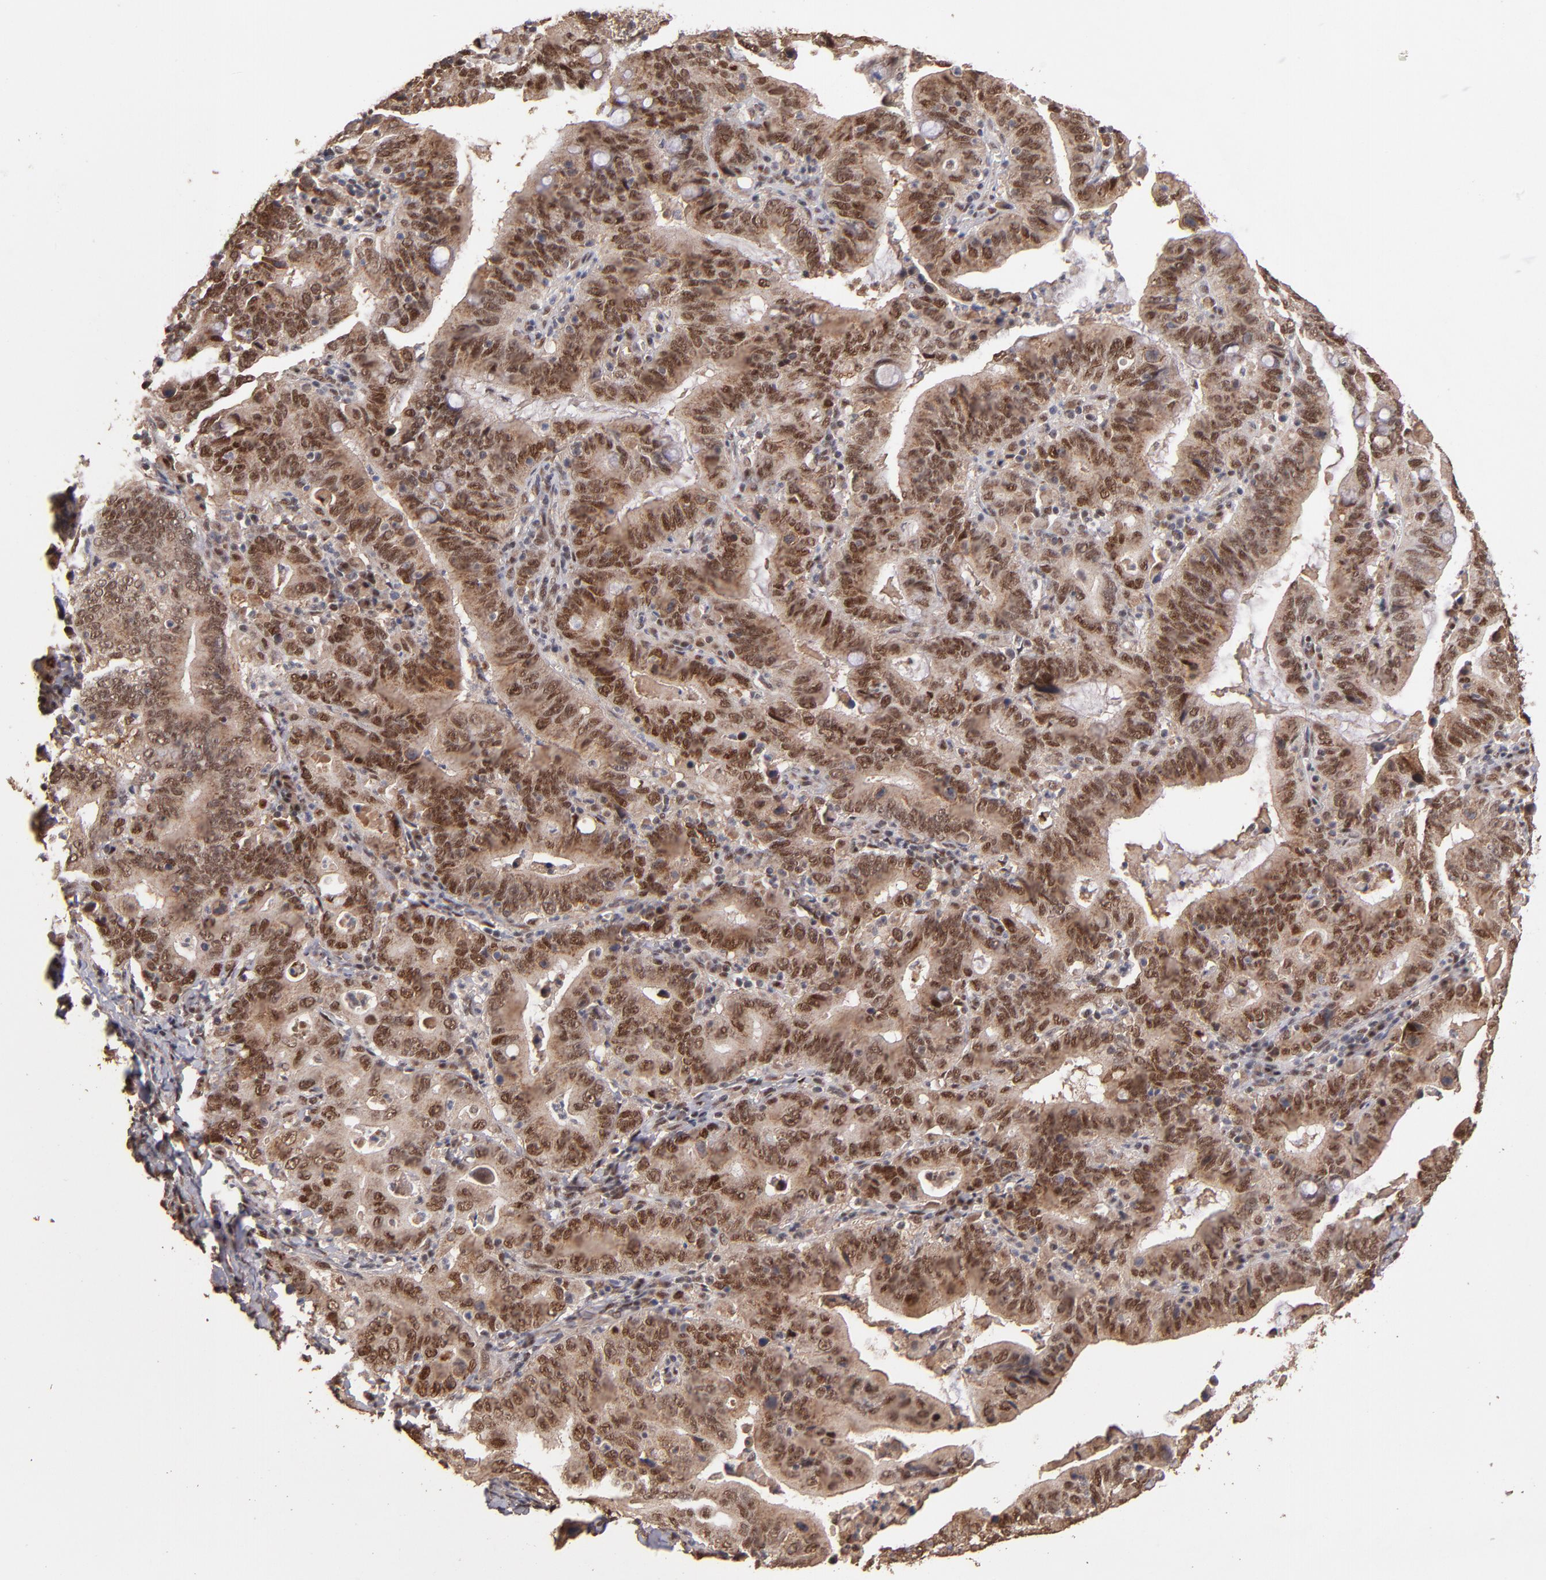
{"staining": {"intensity": "moderate", "quantity": ">75%", "location": "cytoplasmic/membranous,nuclear"}, "tissue": "stomach cancer", "cell_type": "Tumor cells", "image_type": "cancer", "snomed": [{"axis": "morphology", "description": "Adenocarcinoma, NOS"}, {"axis": "topography", "description": "Stomach, upper"}], "caption": "Stomach cancer (adenocarcinoma) tissue reveals moderate cytoplasmic/membranous and nuclear positivity in about >75% of tumor cells (IHC, brightfield microscopy, high magnification).", "gene": "EAPP", "patient": {"sex": "male", "age": 63}}